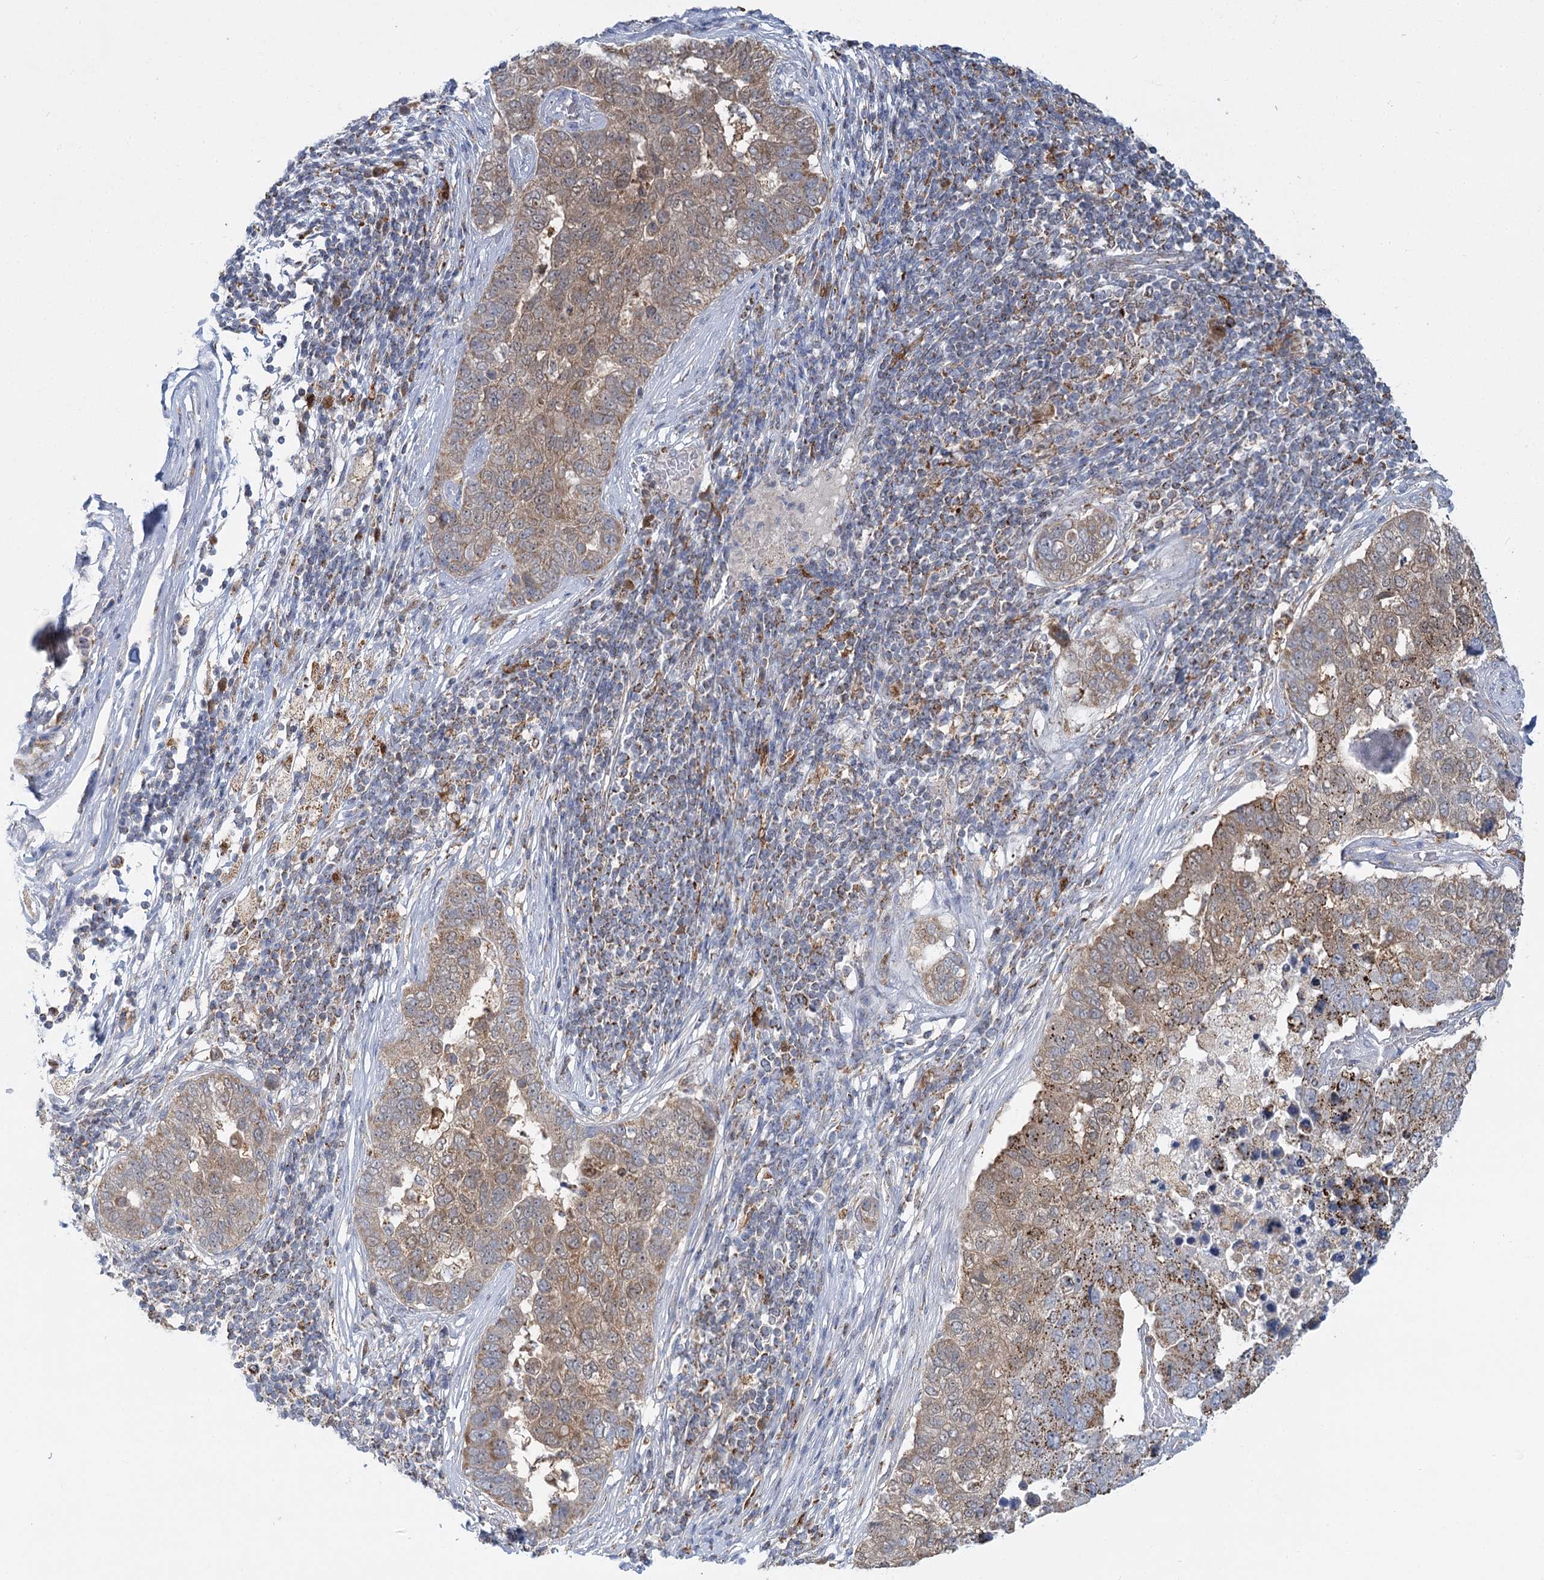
{"staining": {"intensity": "moderate", "quantity": ">75%", "location": "cytoplasmic/membranous"}, "tissue": "pancreatic cancer", "cell_type": "Tumor cells", "image_type": "cancer", "snomed": [{"axis": "morphology", "description": "Adenocarcinoma, NOS"}, {"axis": "topography", "description": "Pancreas"}], "caption": "The histopathology image shows immunohistochemical staining of pancreatic adenocarcinoma. There is moderate cytoplasmic/membranous positivity is present in about >75% of tumor cells. (Brightfield microscopy of DAB IHC at high magnification).", "gene": "TAS1R1", "patient": {"sex": "female", "age": 61}}